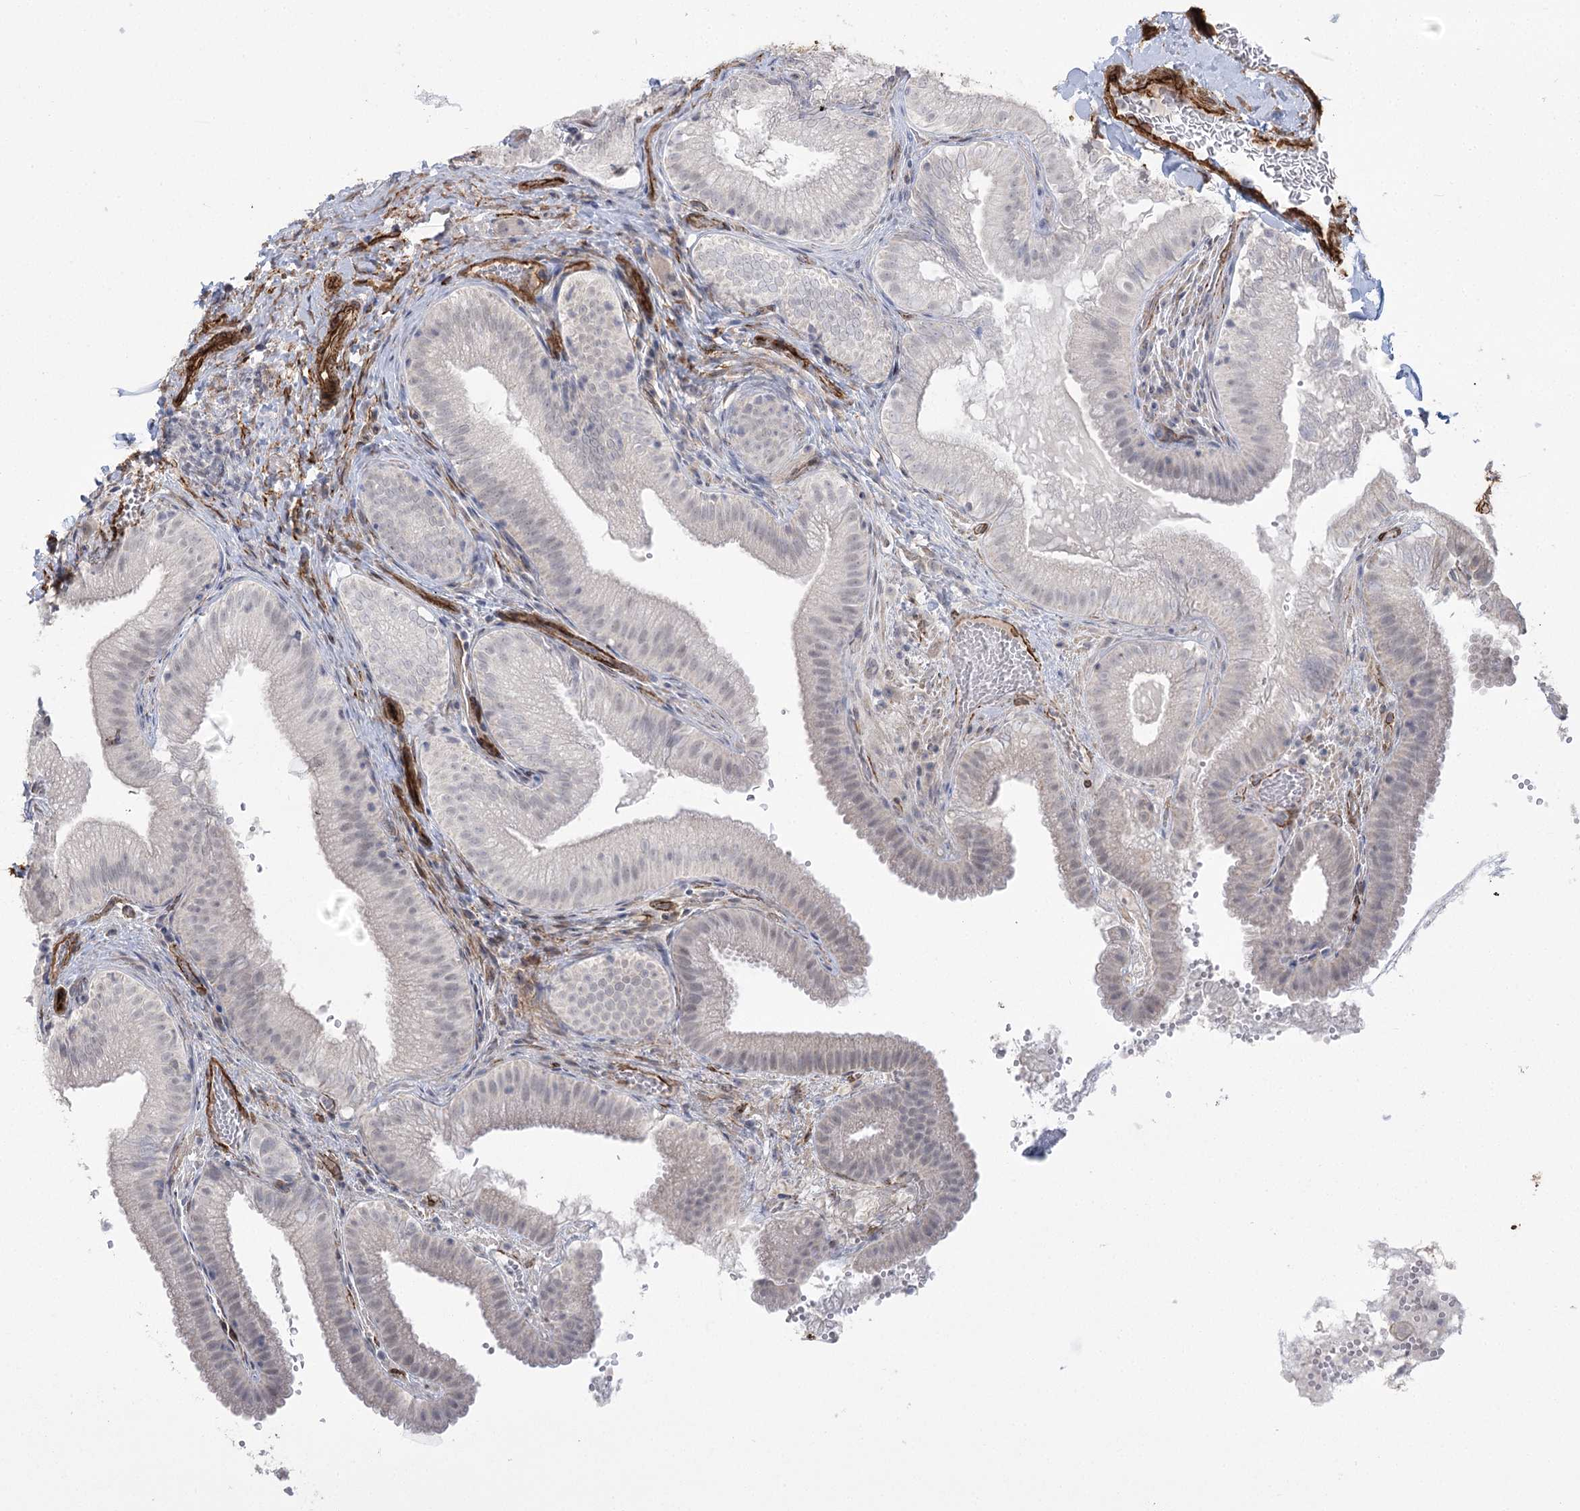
{"staining": {"intensity": "negative", "quantity": "none", "location": "none"}, "tissue": "gallbladder", "cell_type": "Glandular cells", "image_type": "normal", "snomed": [{"axis": "morphology", "description": "Normal tissue, NOS"}, {"axis": "topography", "description": "Gallbladder"}], "caption": "Immunohistochemical staining of unremarkable gallbladder exhibits no significant positivity in glandular cells.", "gene": "AMTN", "patient": {"sex": "female", "age": 30}}